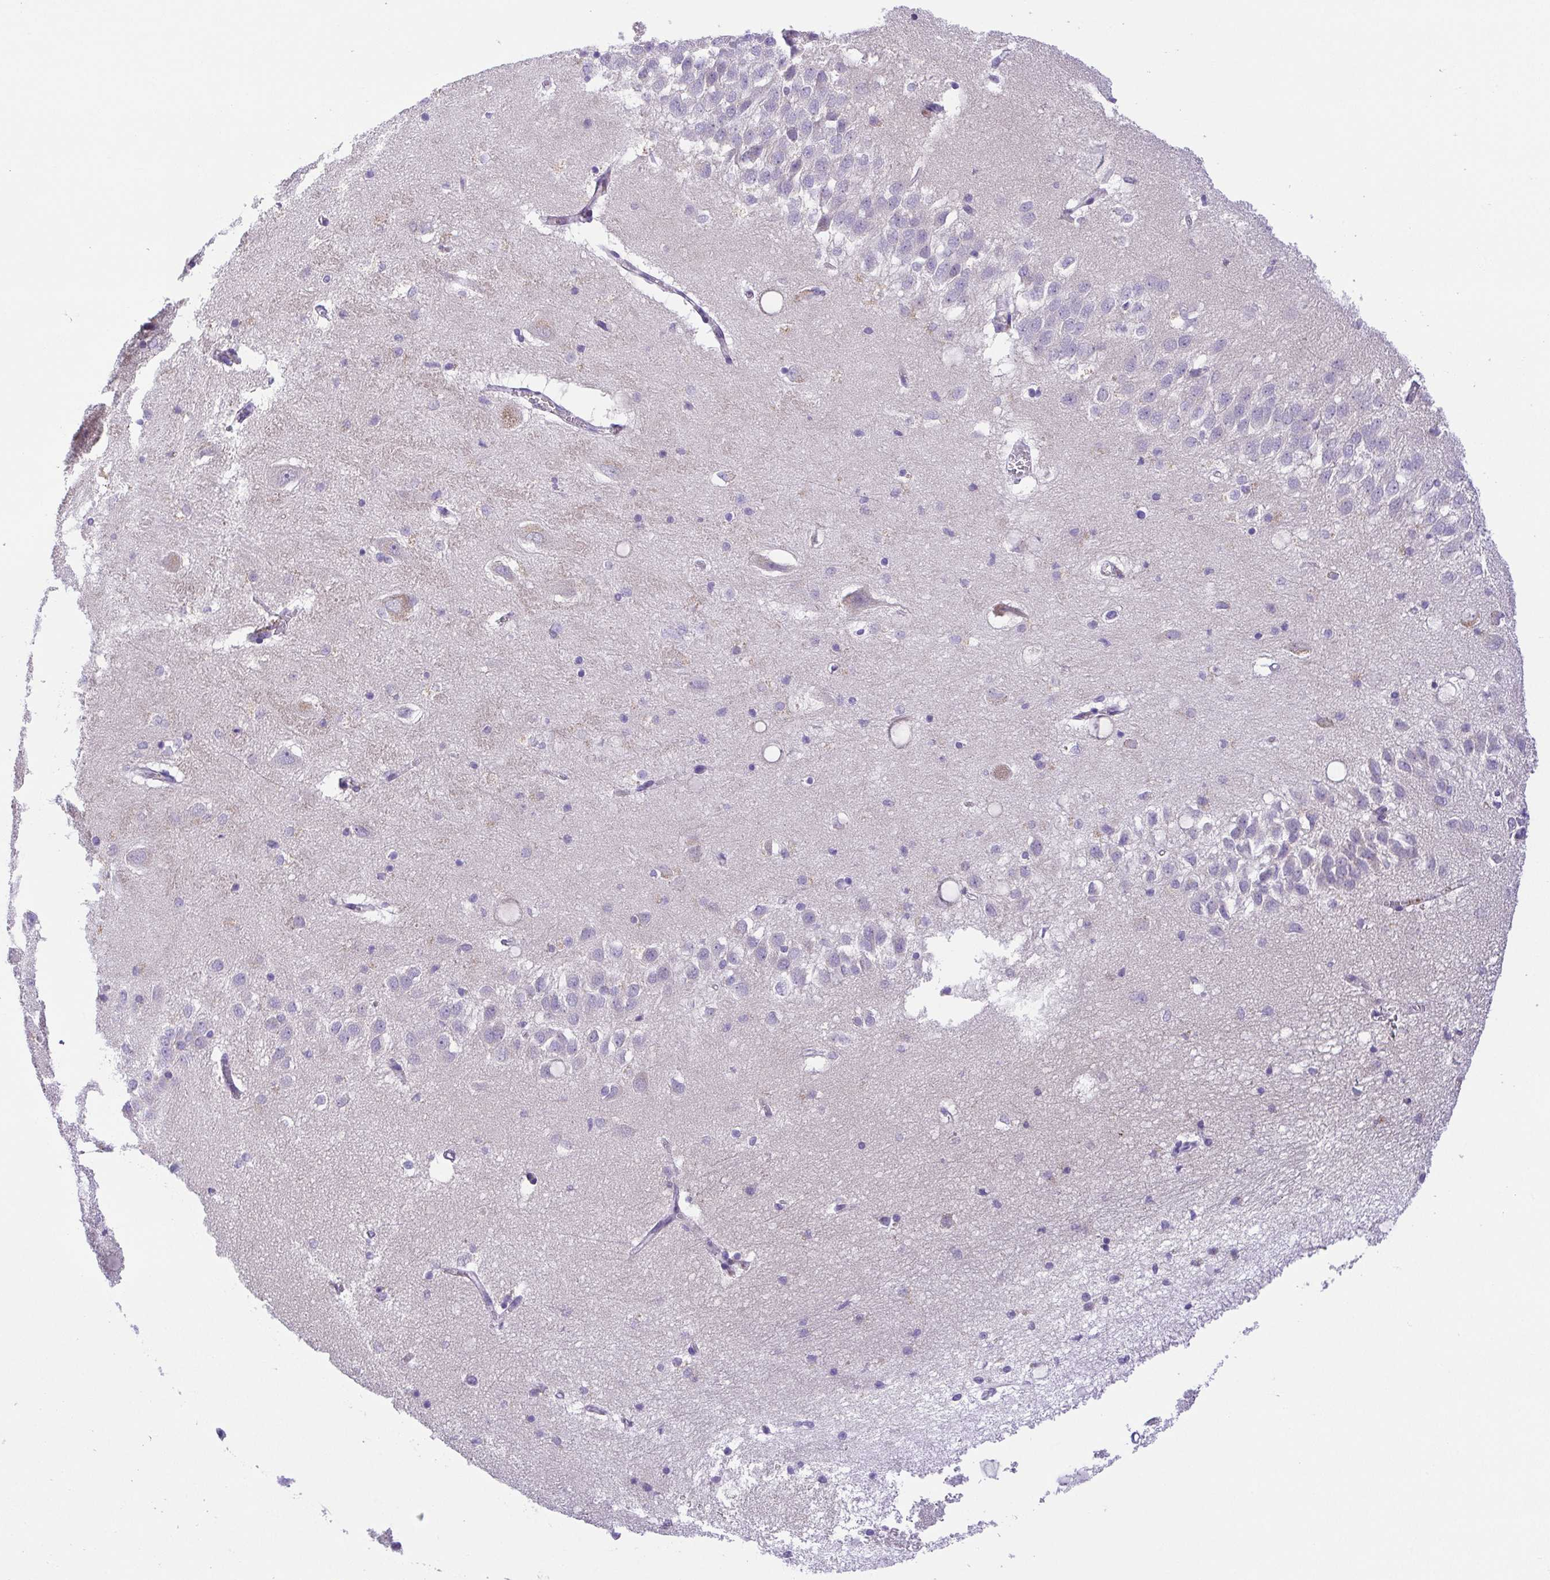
{"staining": {"intensity": "negative", "quantity": "none", "location": "none"}, "tissue": "hippocampus", "cell_type": "Glial cells", "image_type": "normal", "snomed": [{"axis": "morphology", "description": "Normal tissue, NOS"}, {"axis": "topography", "description": "Hippocampus"}], "caption": "Immunohistochemistry (IHC) of benign human hippocampus displays no staining in glial cells.", "gene": "SLC13A1", "patient": {"sex": "male", "age": 58}}